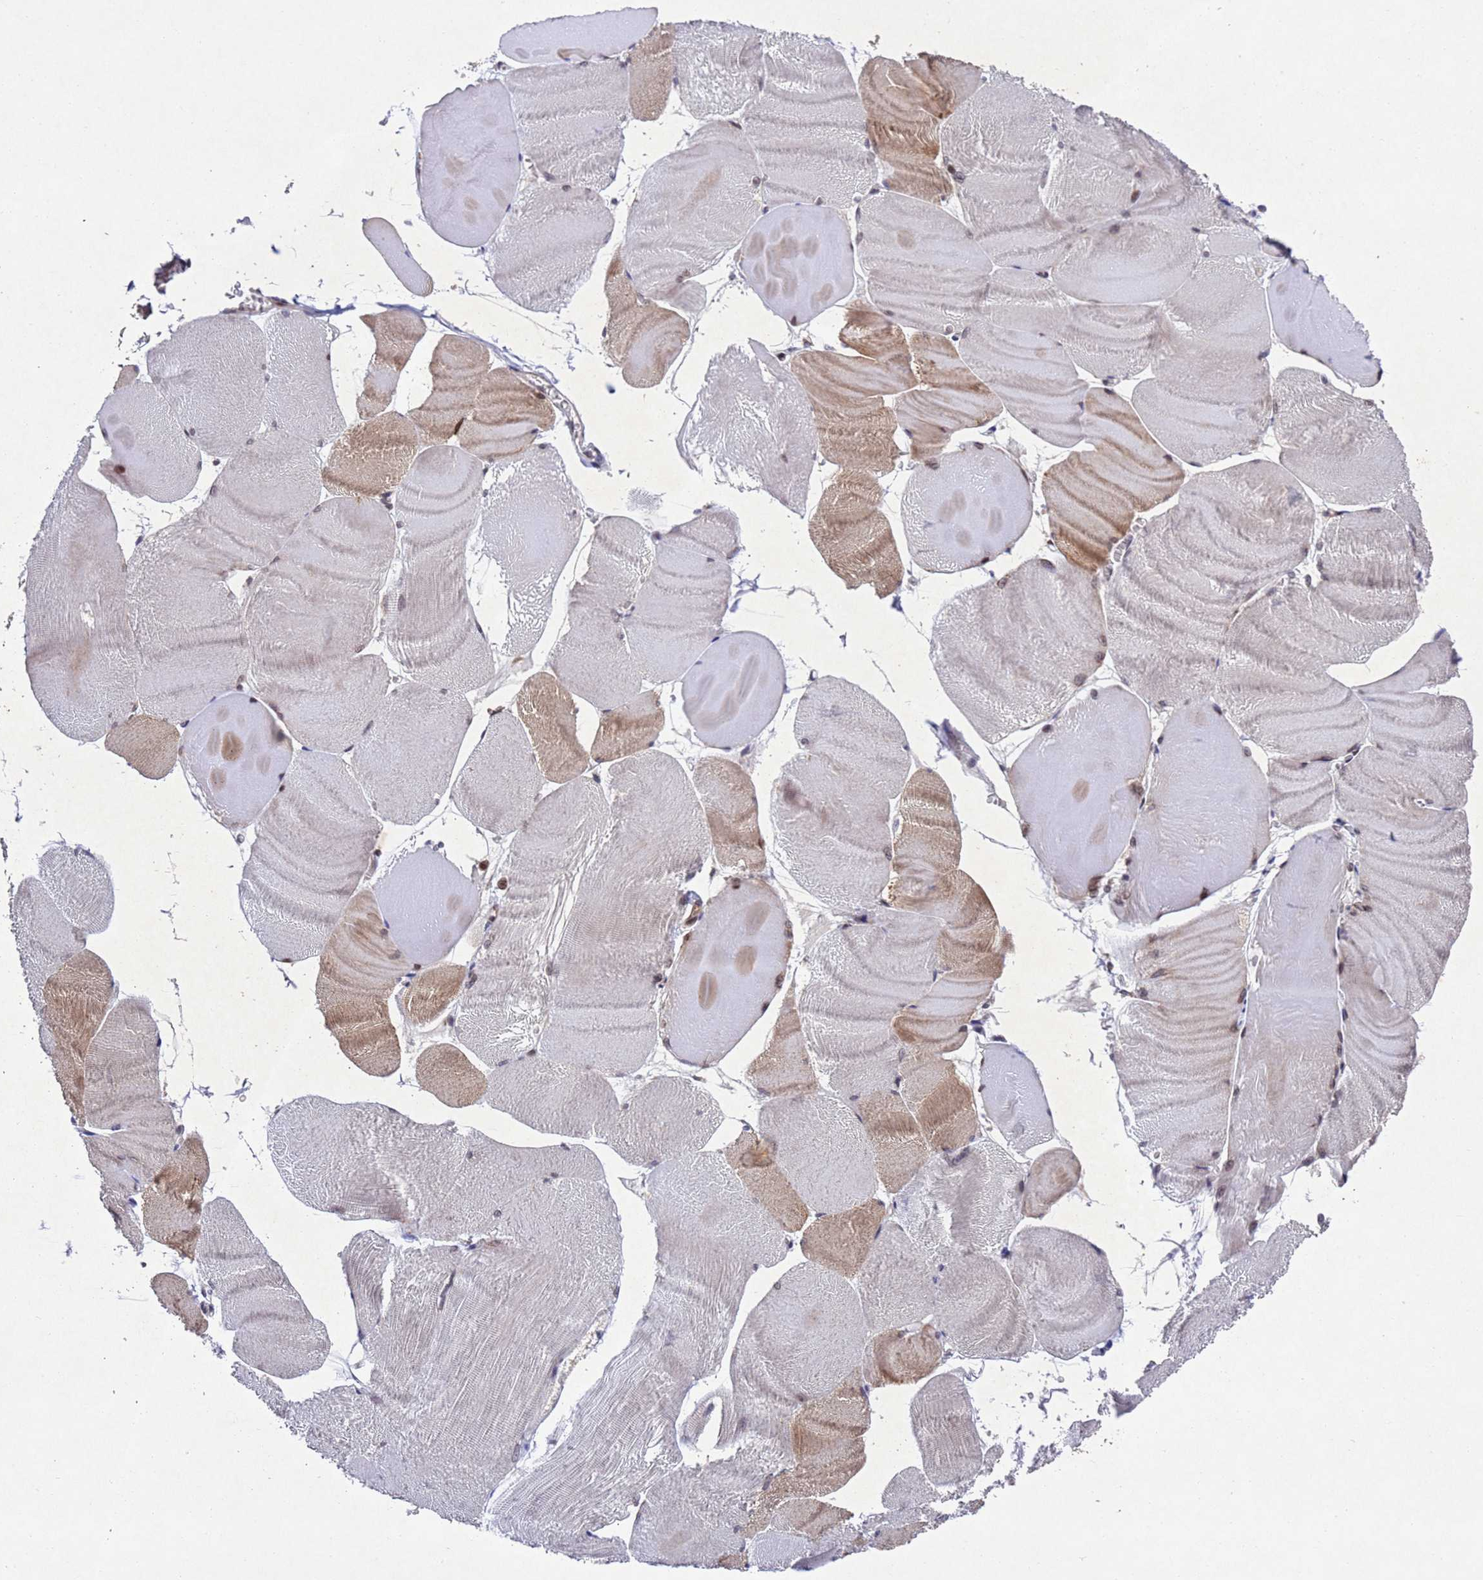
{"staining": {"intensity": "moderate", "quantity": "<25%", "location": "cytoplasmic/membranous"}, "tissue": "skeletal muscle", "cell_type": "Myocytes", "image_type": "normal", "snomed": [{"axis": "morphology", "description": "Normal tissue, NOS"}, {"axis": "morphology", "description": "Basal cell carcinoma"}, {"axis": "topography", "description": "Skeletal muscle"}], "caption": "IHC micrograph of unremarkable human skeletal muscle stained for a protein (brown), which displays low levels of moderate cytoplasmic/membranous staining in approximately <25% of myocytes.", "gene": "TBK1", "patient": {"sex": "female", "age": 64}}